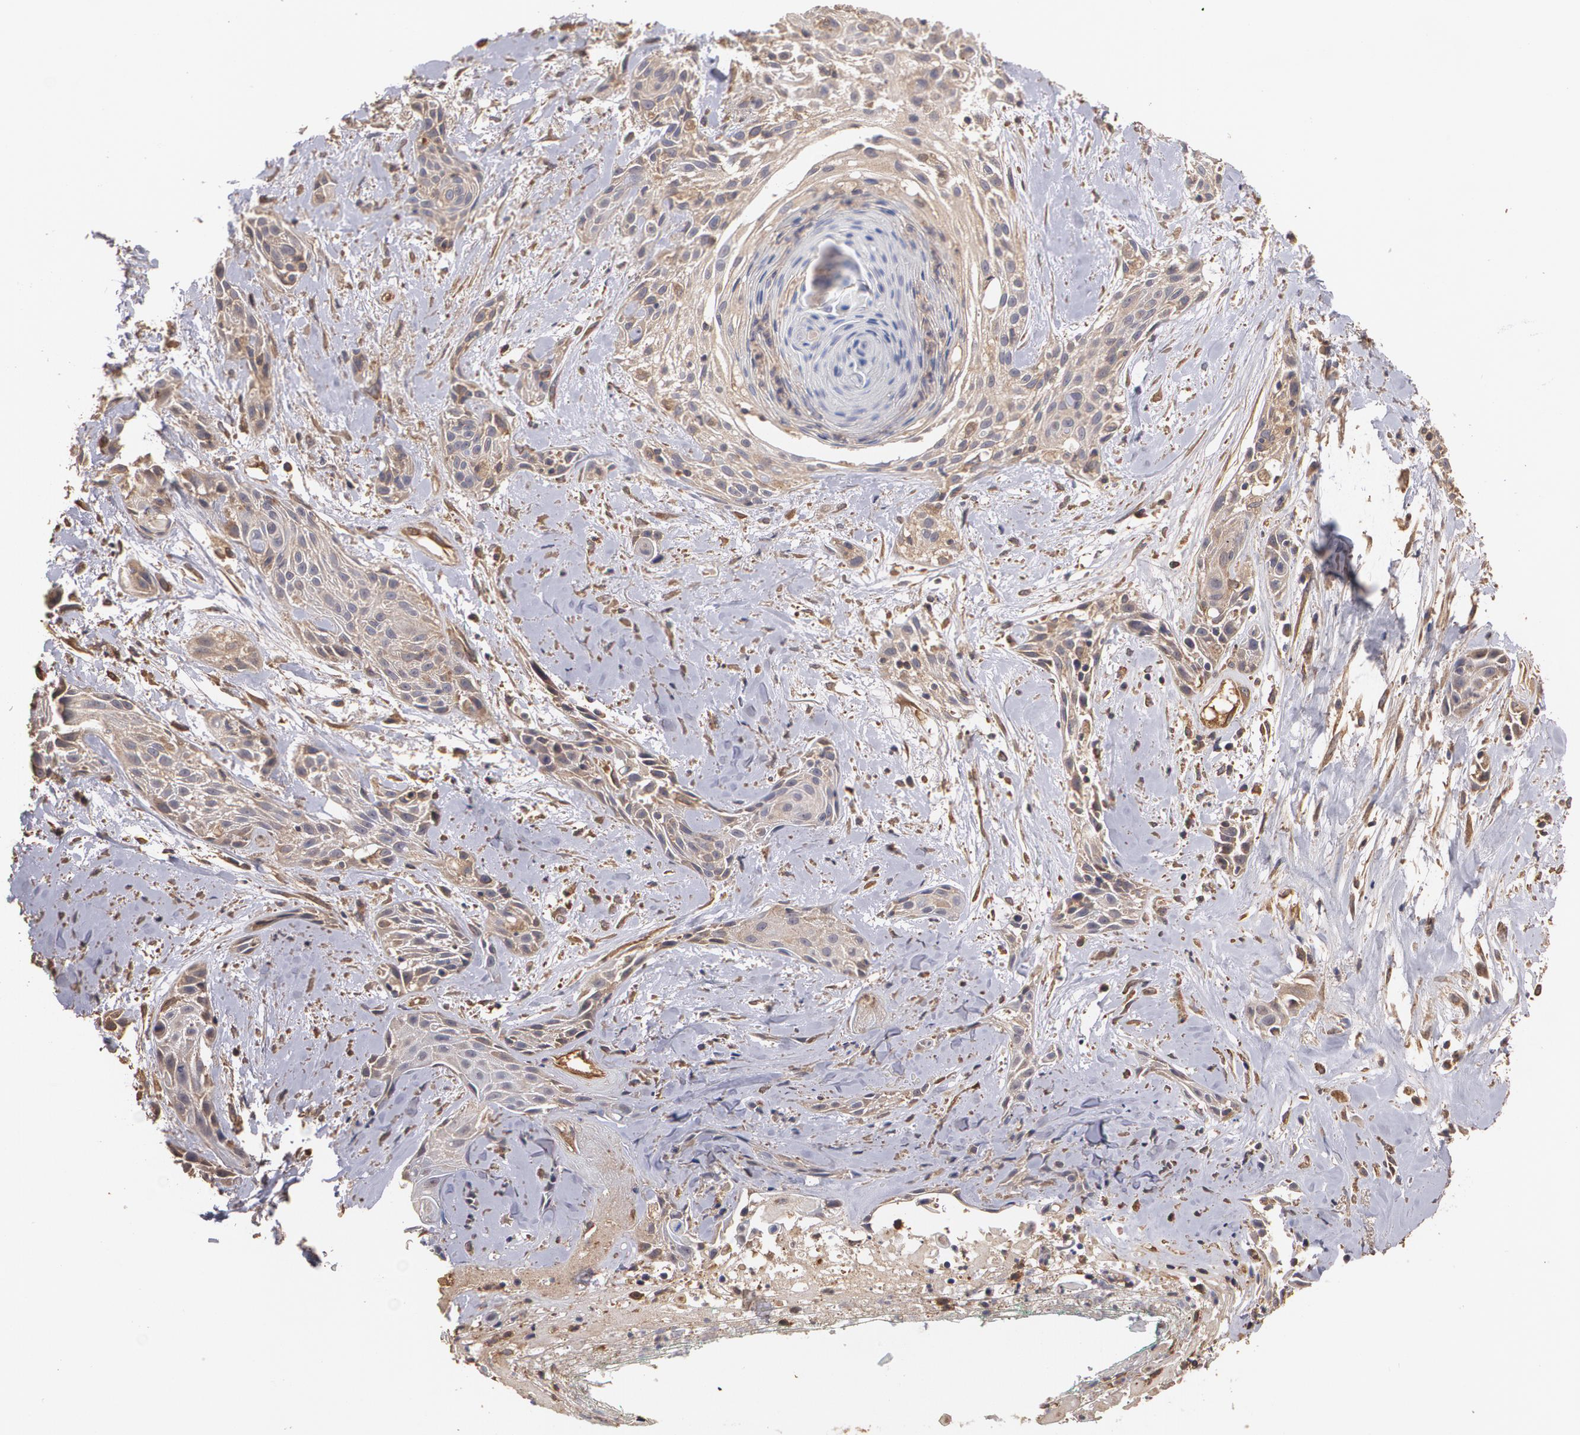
{"staining": {"intensity": "weak", "quantity": ">75%", "location": "cytoplasmic/membranous"}, "tissue": "skin cancer", "cell_type": "Tumor cells", "image_type": "cancer", "snomed": [{"axis": "morphology", "description": "Squamous cell carcinoma, NOS"}, {"axis": "topography", "description": "Skin"}, {"axis": "topography", "description": "Anal"}], "caption": "An IHC image of neoplastic tissue is shown. Protein staining in brown highlights weak cytoplasmic/membranous positivity in skin cancer within tumor cells.", "gene": "PON1", "patient": {"sex": "male", "age": 64}}